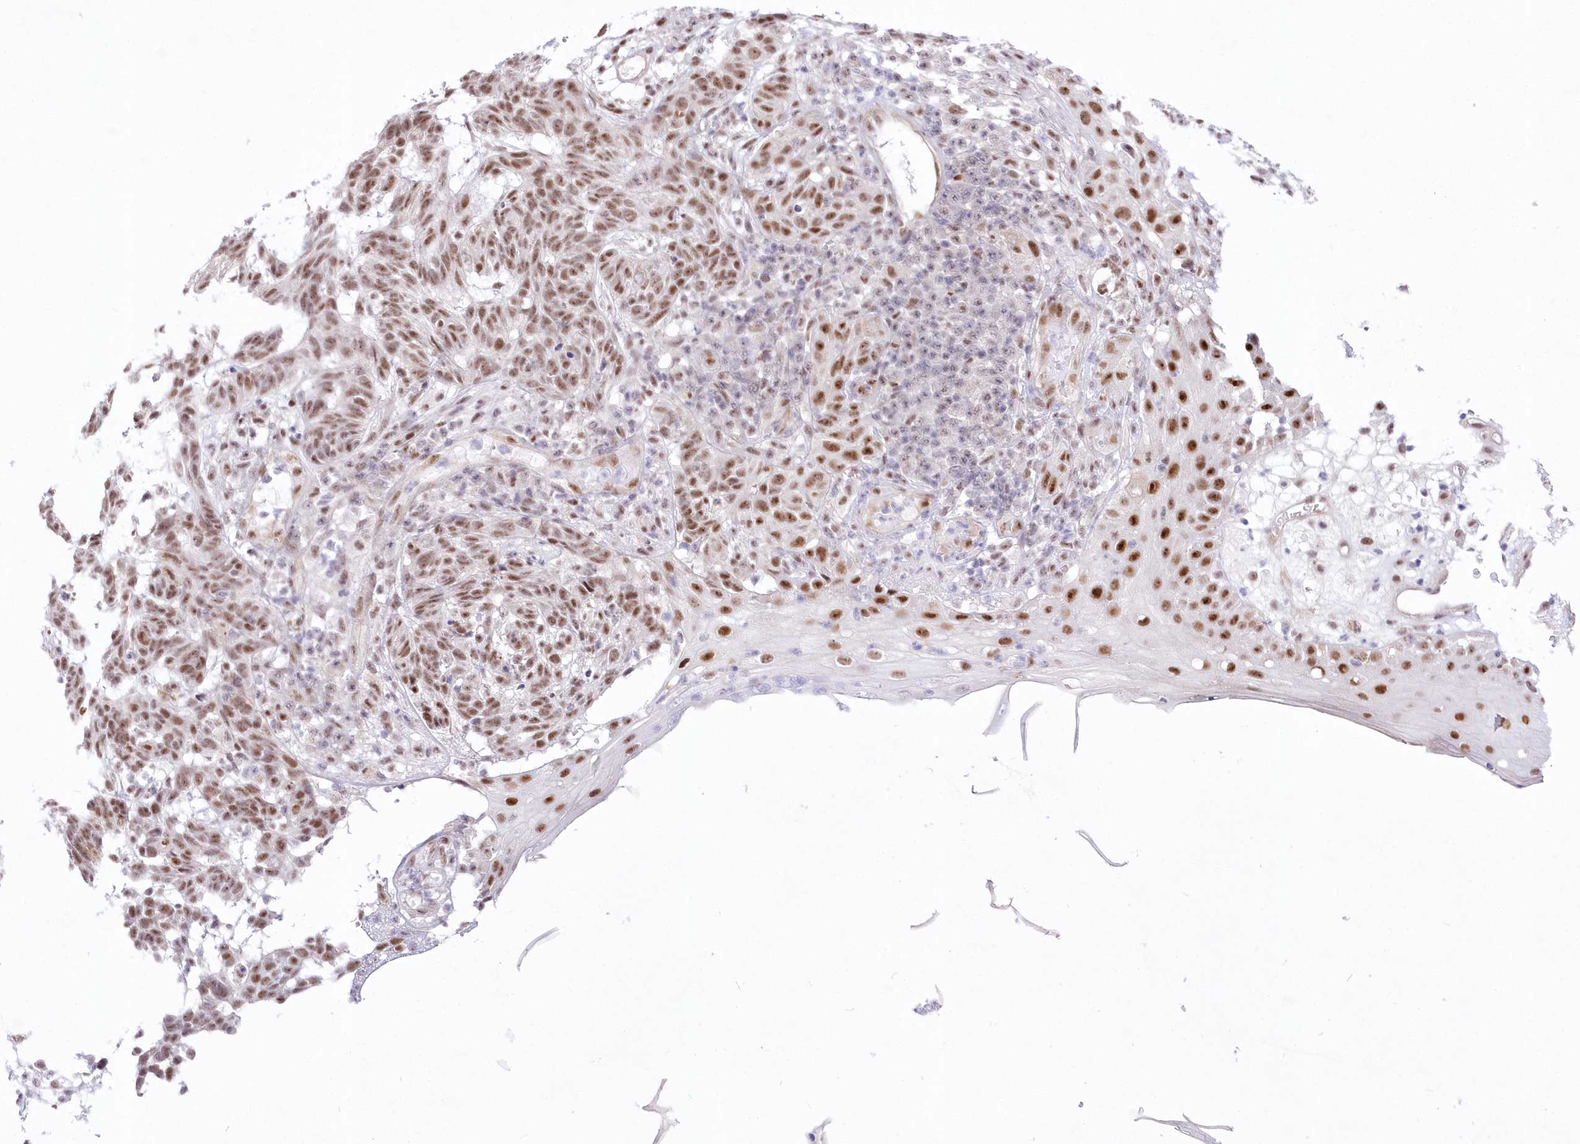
{"staining": {"intensity": "moderate", "quantity": ">75%", "location": "nuclear"}, "tissue": "skin cancer", "cell_type": "Tumor cells", "image_type": "cancer", "snomed": [{"axis": "morphology", "description": "Basal cell carcinoma"}, {"axis": "topography", "description": "Skin"}], "caption": "High-power microscopy captured an immunohistochemistry (IHC) photomicrograph of basal cell carcinoma (skin), revealing moderate nuclear expression in approximately >75% of tumor cells.", "gene": "NSUN2", "patient": {"sex": "male", "age": 85}}